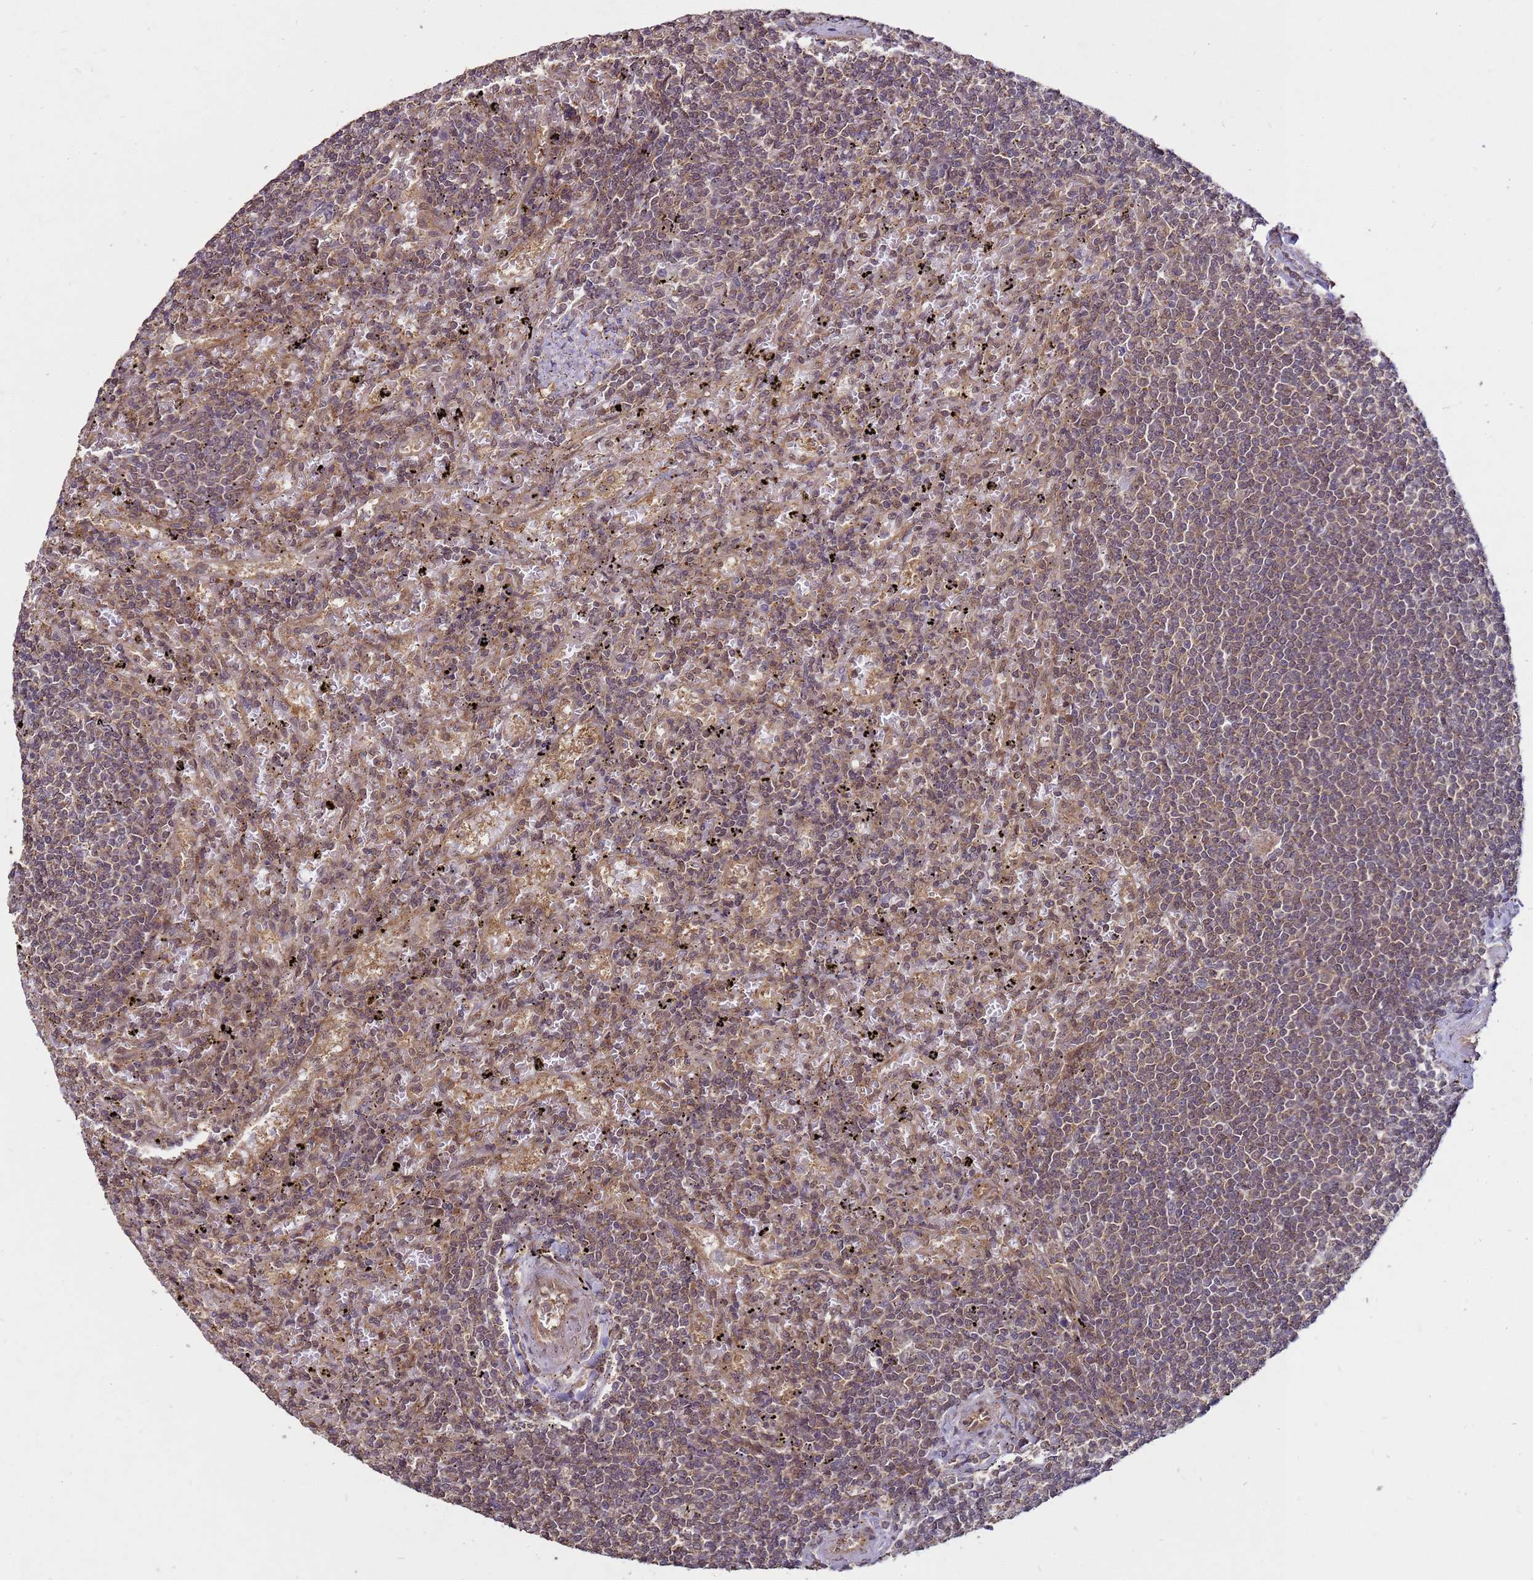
{"staining": {"intensity": "weak", "quantity": "<25%", "location": "cytoplasmic/membranous"}, "tissue": "lymphoma", "cell_type": "Tumor cells", "image_type": "cancer", "snomed": [{"axis": "morphology", "description": "Malignant lymphoma, non-Hodgkin's type, Low grade"}, {"axis": "topography", "description": "Spleen"}], "caption": "This micrograph is of lymphoma stained with immunohistochemistry (IHC) to label a protein in brown with the nuclei are counter-stained blue. There is no expression in tumor cells.", "gene": "CRBN", "patient": {"sex": "male", "age": 76}}